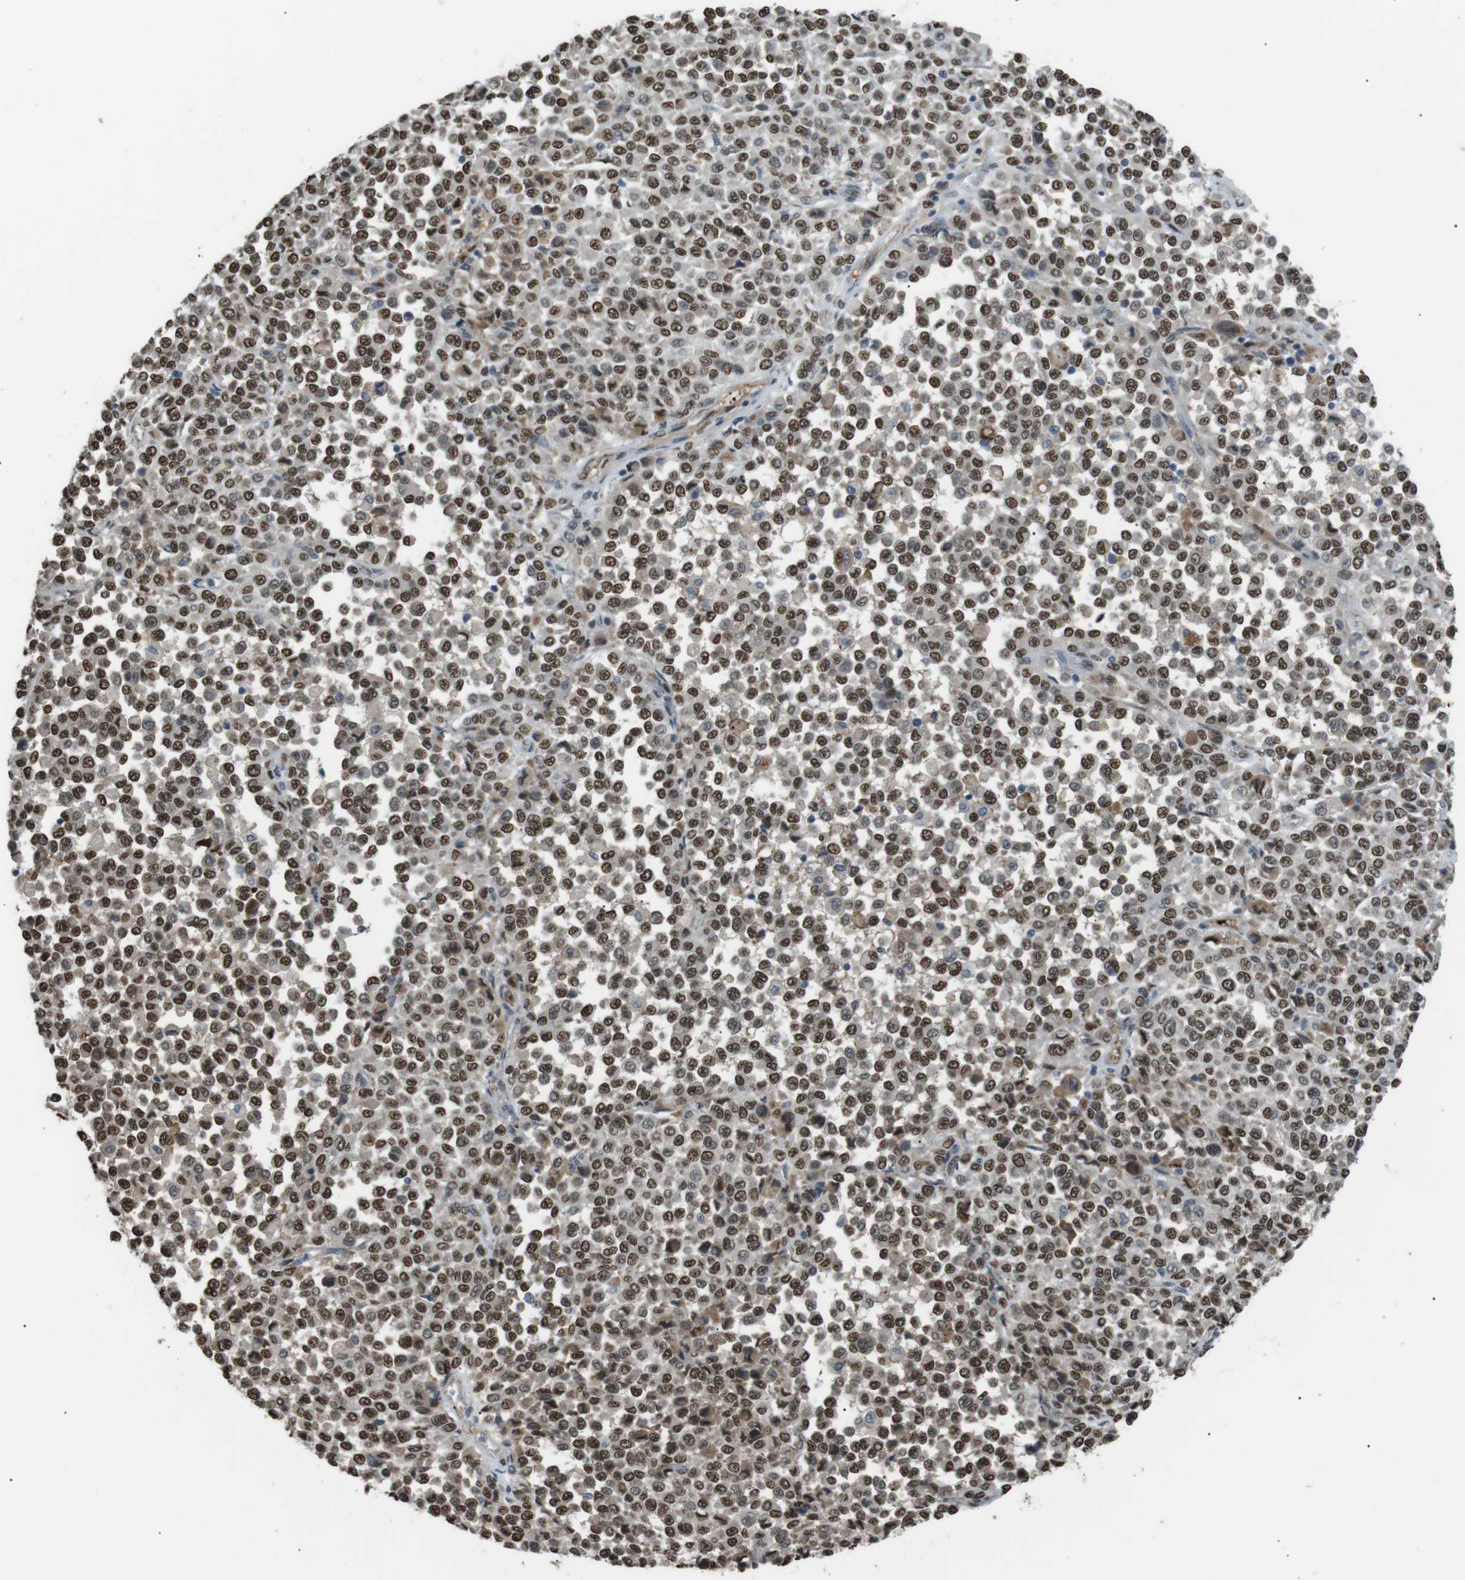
{"staining": {"intensity": "moderate", "quantity": ">75%", "location": "nuclear"}, "tissue": "melanoma", "cell_type": "Tumor cells", "image_type": "cancer", "snomed": [{"axis": "morphology", "description": "Malignant melanoma, Metastatic site"}, {"axis": "topography", "description": "Pancreas"}], "caption": "Malignant melanoma (metastatic site) was stained to show a protein in brown. There is medium levels of moderate nuclear positivity in about >75% of tumor cells.", "gene": "SRPK2", "patient": {"sex": "female", "age": 30}}